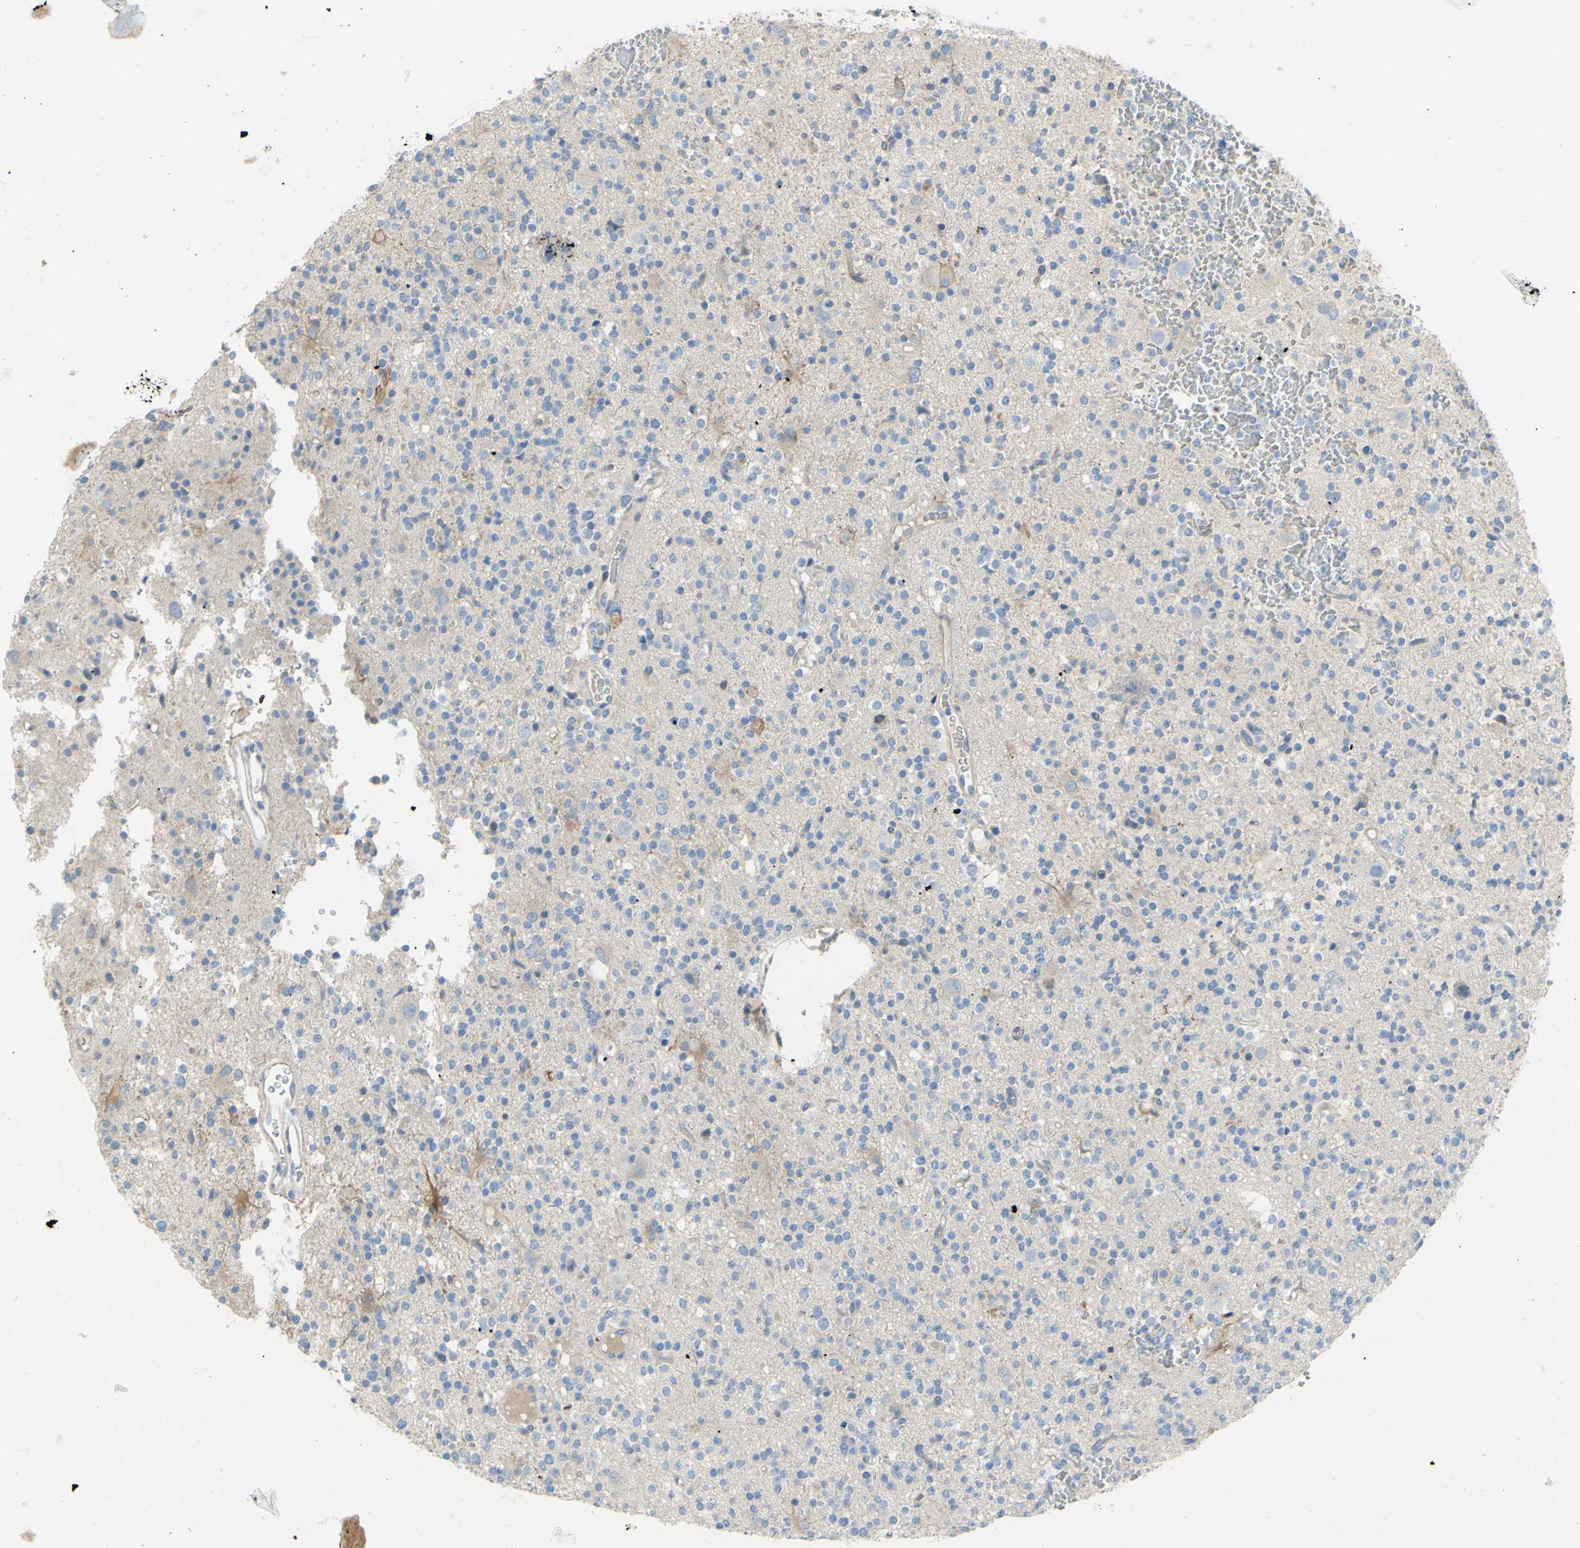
{"staining": {"intensity": "weak", "quantity": ">75%", "location": "cytoplasmic/membranous"}, "tissue": "glioma", "cell_type": "Tumor cells", "image_type": "cancer", "snomed": [{"axis": "morphology", "description": "Glioma, malignant, High grade"}, {"axis": "topography", "description": "Brain"}], "caption": "High-magnification brightfield microscopy of high-grade glioma (malignant) stained with DAB (brown) and counterstained with hematoxylin (blue). tumor cells exhibit weak cytoplasmic/membranous positivity is seen in about>75% of cells. (DAB (3,3'-diaminobenzidine) = brown stain, brightfield microscopy at high magnification).", "gene": "MUC1", "patient": {"sex": "male", "age": 47}}